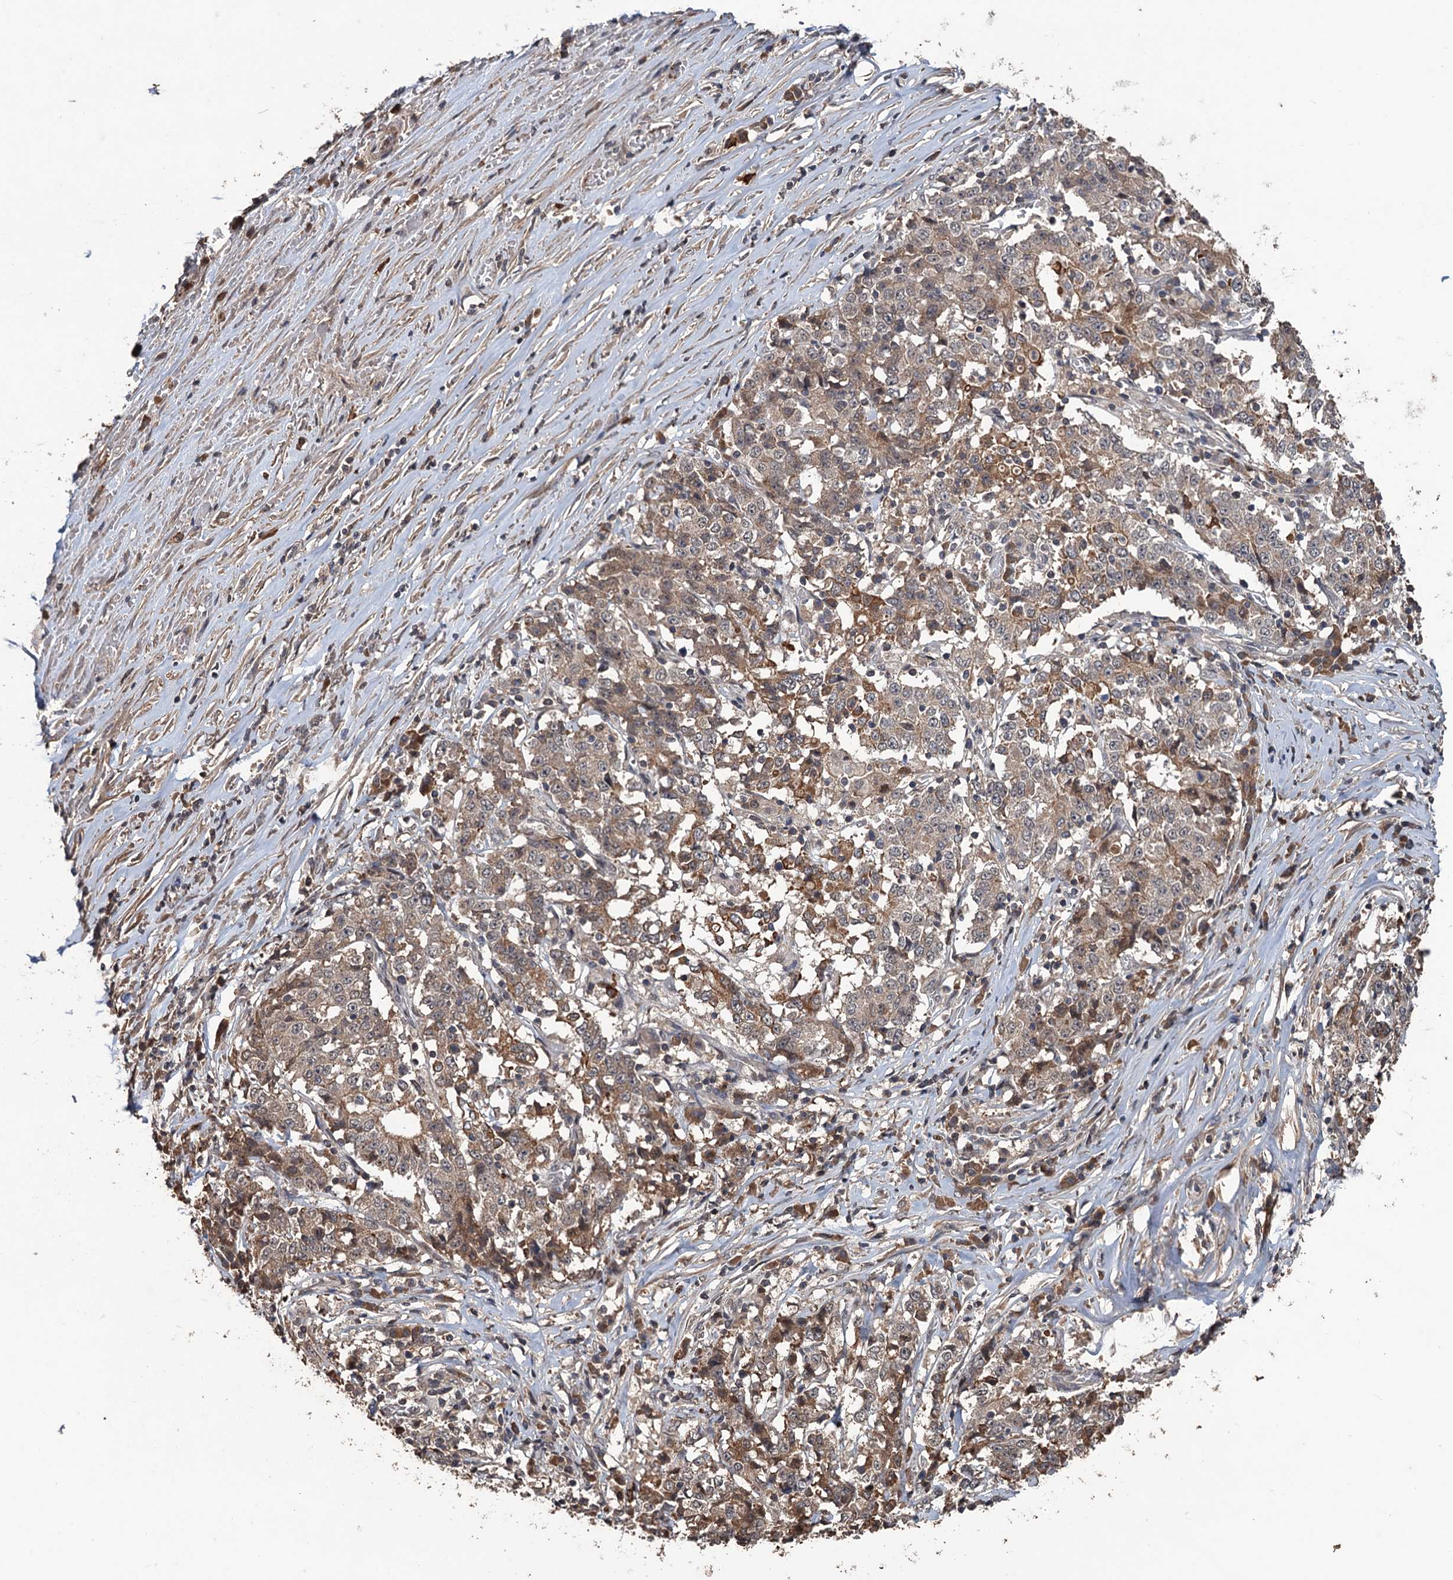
{"staining": {"intensity": "moderate", "quantity": "25%-75%", "location": "cytoplasmic/membranous"}, "tissue": "stomach cancer", "cell_type": "Tumor cells", "image_type": "cancer", "snomed": [{"axis": "morphology", "description": "Adenocarcinoma, NOS"}, {"axis": "topography", "description": "Stomach"}], "caption": "Immunohistochemistry staining of stomach cancer (adenocarcinoma), which reveals medium levels of moderate cytoplasmic/membranous staining in approximately 25%-75% of tumor cells indicating moderate cytoplasmic/membranous protein staining. The staining was performed using DAB (brown) for protein detection and nuclei were counterstained in hematoxylin (blue).", "gene": "ZNF438", "patient": {"sex": "male", "age": 59}}